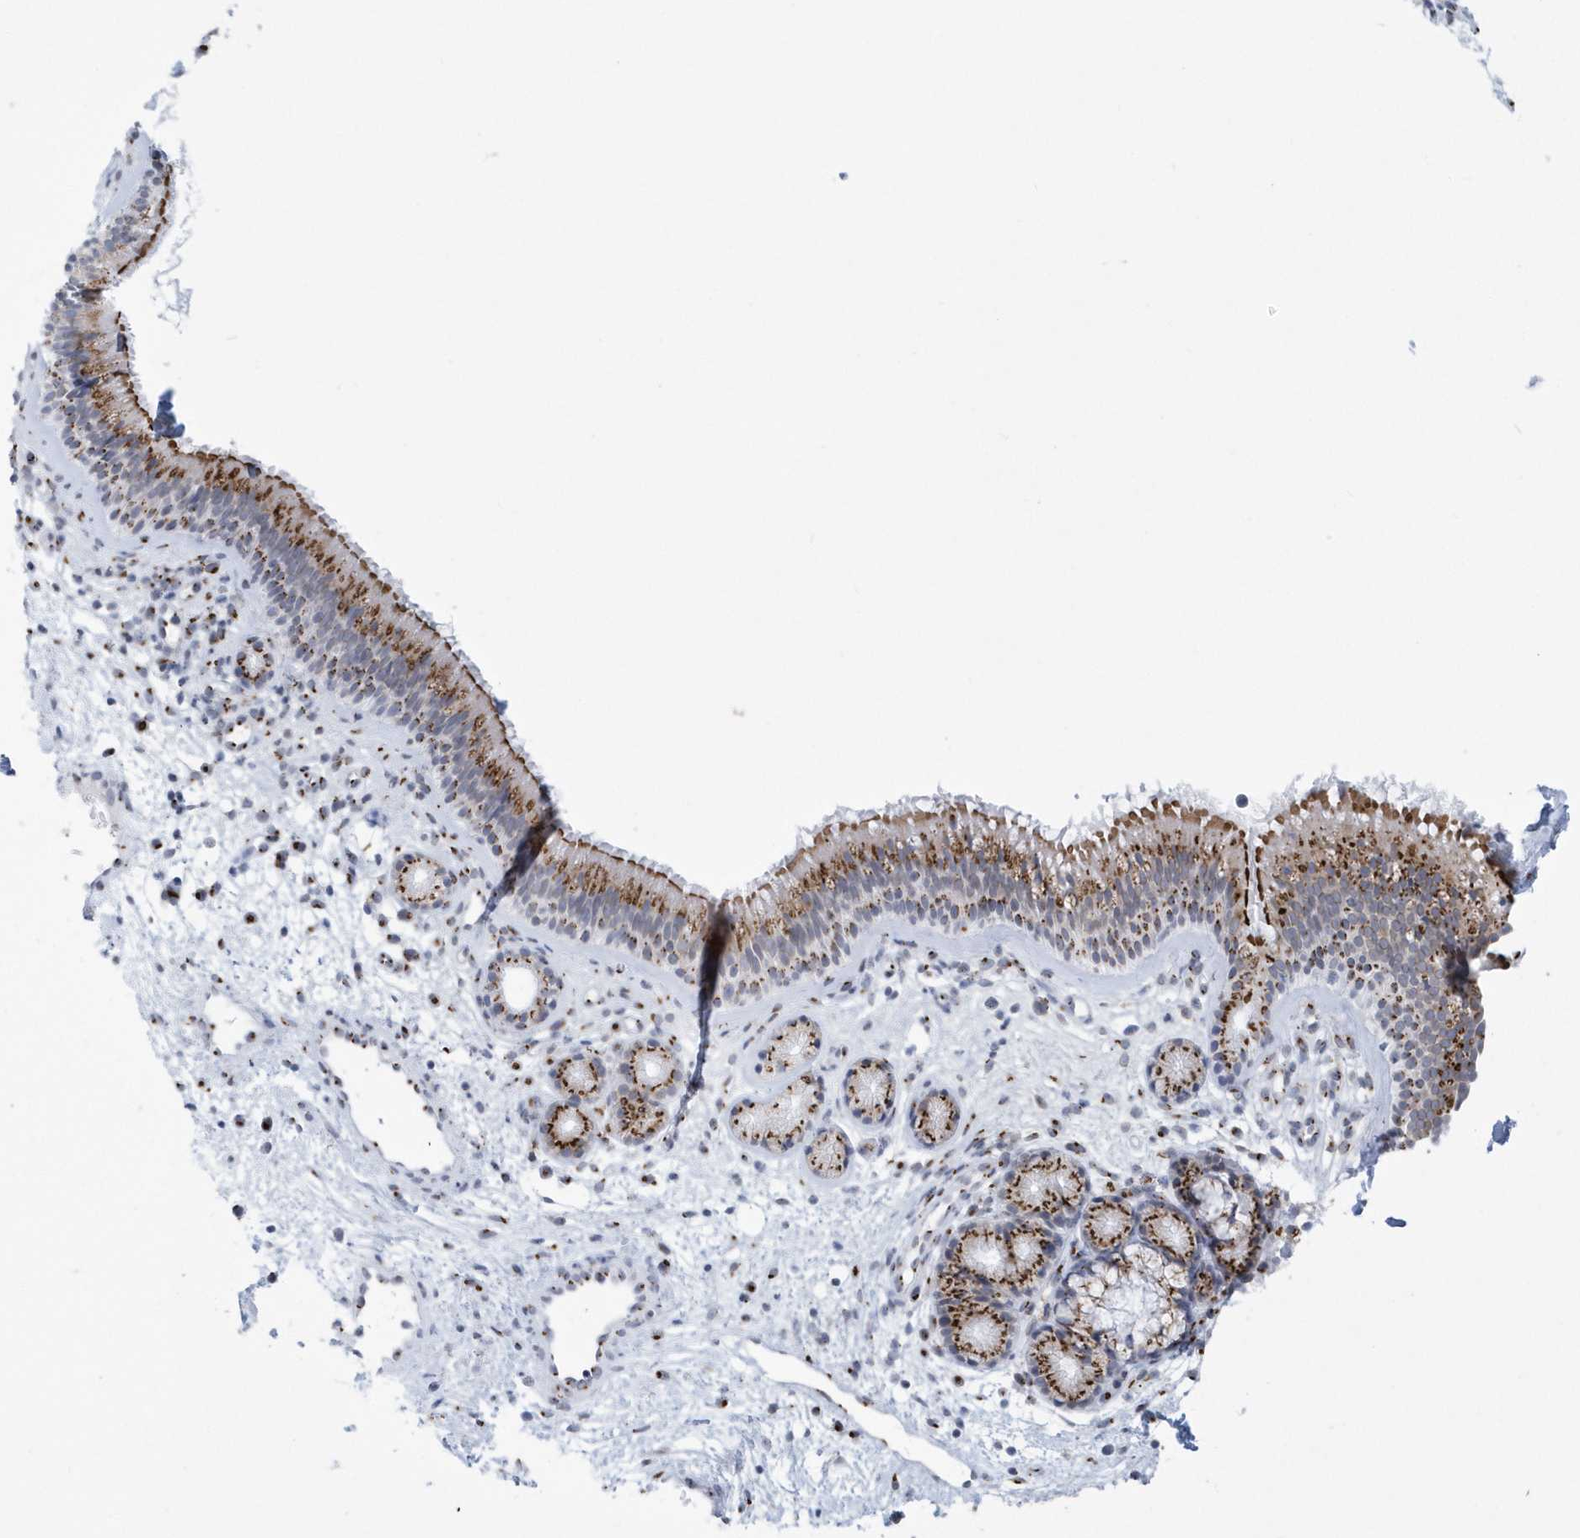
{"staining": {"intensity": "moderate", "quantity": ">75%", "location": "cytoplasmic/membranous"}, "tissue": "nasopharynx", "cell_type": "Respiratory epithelial cells", "image_type": "normal", "snomed": [{"axis": "morphology", "description": "Normal tissue, NOS"}, {"axis": "morphology", "description": "Inflammation, NOS"}, {"axis": "morphology", "description": "Malignant melanoma, Metastatic site"}, {"axis": "topography", "description": "Nasopharynx"}], "caption": "The histopathology image shows a brown stain indicating the presence of a protein in the cytoplasmic/membranous of respiratory epithelial cells in nasopharynx. The staining was performed using DAB (3,3'-diaminobenzidine), with brown indicating positive protein expression. Nuclei are stained blue with hematoxylin.", "gene": "SLX9", "patient": {"sex": "male", "age": 70}}